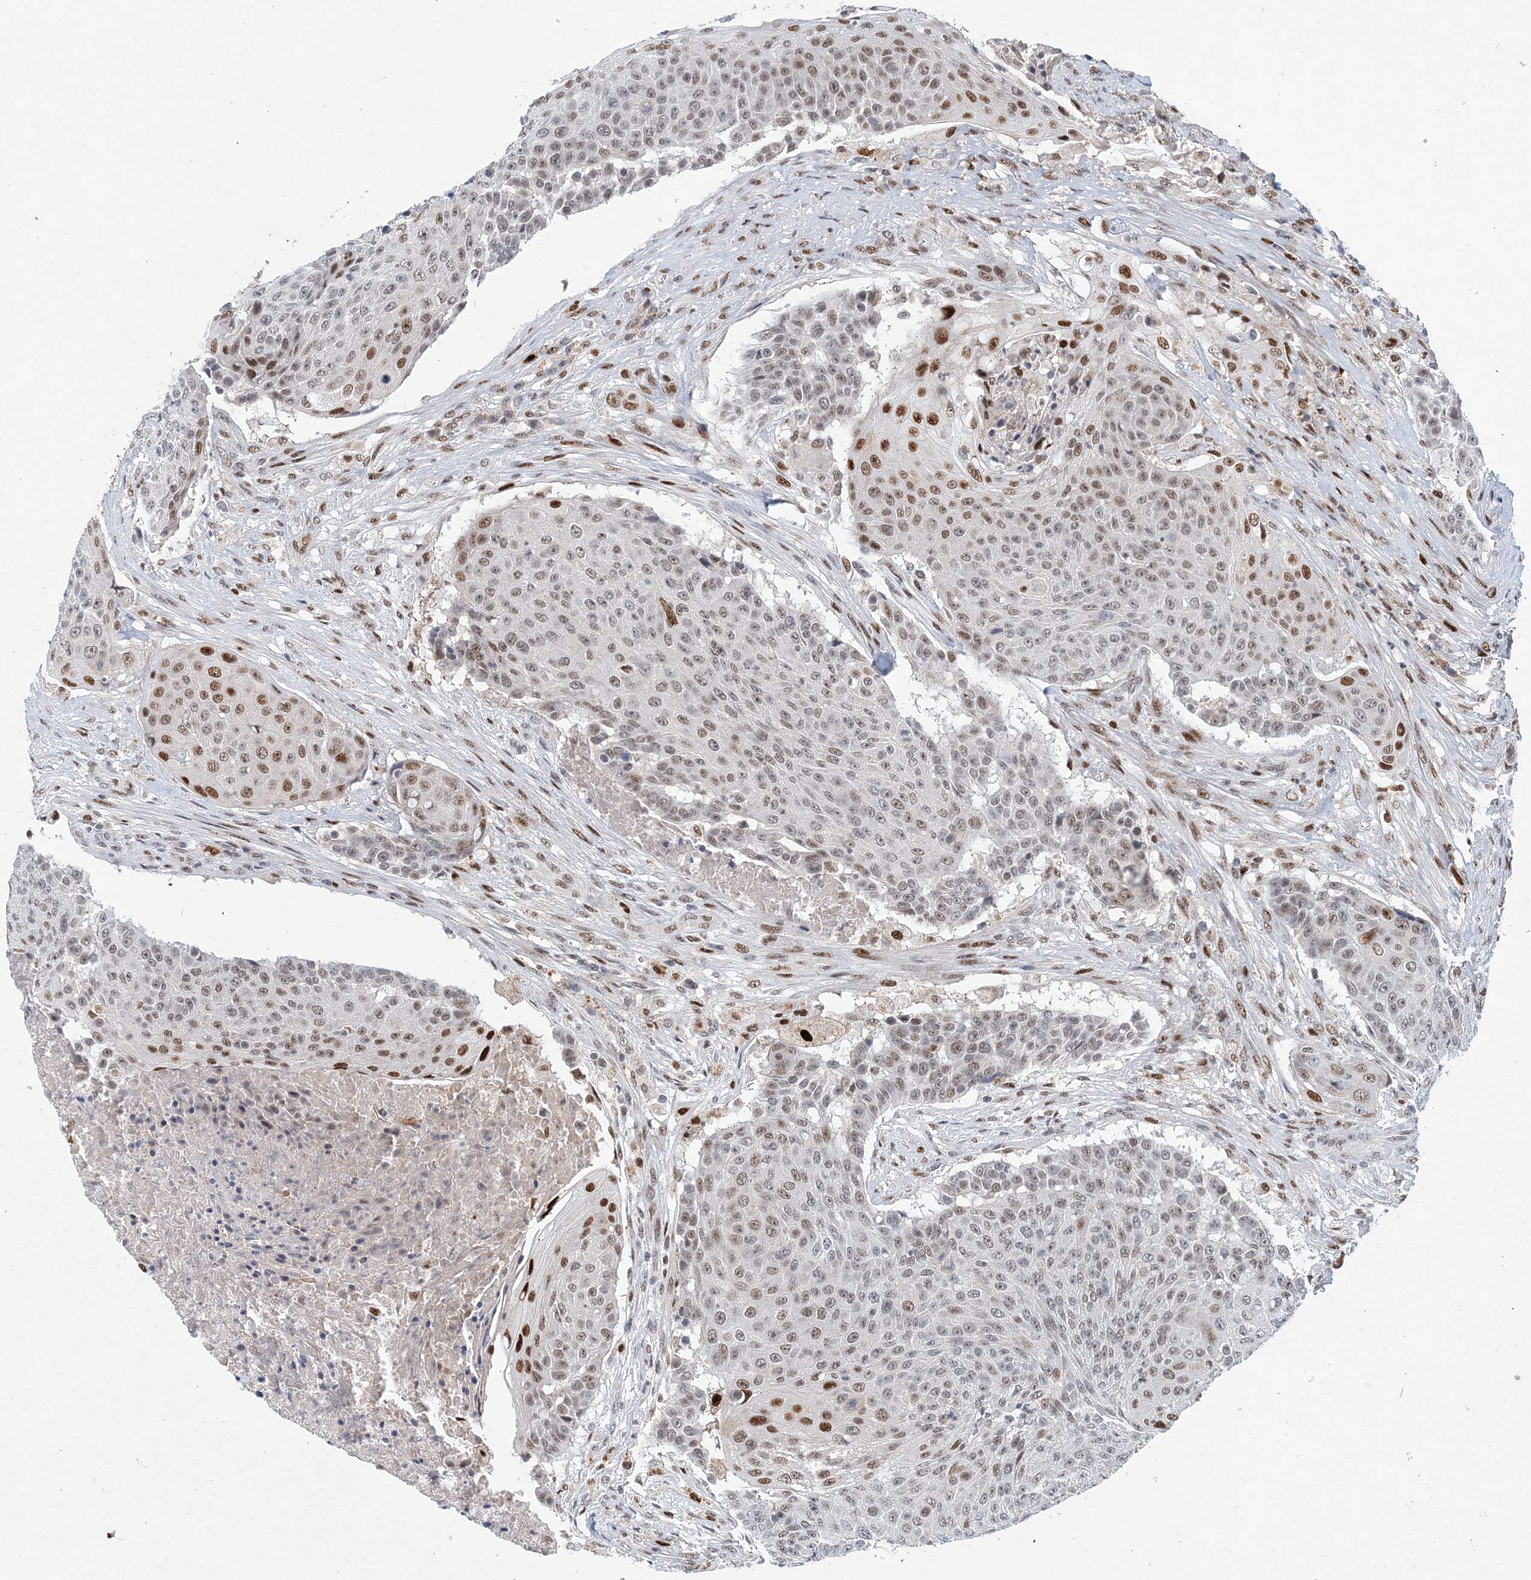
{"staining": {"intensity": "strong", "quantity": "<25%", "location": "nuclear"}, "tissue": "urothelial cancer", "cell_type": "Tumor cells", "image_type": "cancer", "snomed": [{"axis": "morphology", "description": "Urothelial carcinoma, High grade"}, {"axis": "topography", "description": "Urinary bladder"}], "caption": "Approximately <25% of tumor cells in urothelial cancer demonstrate strong nuclear protein staining as visualized by brown immunohistochemical staining.", "gene": "KPNA4", "patient": {"sex": "female", "age": 63}}